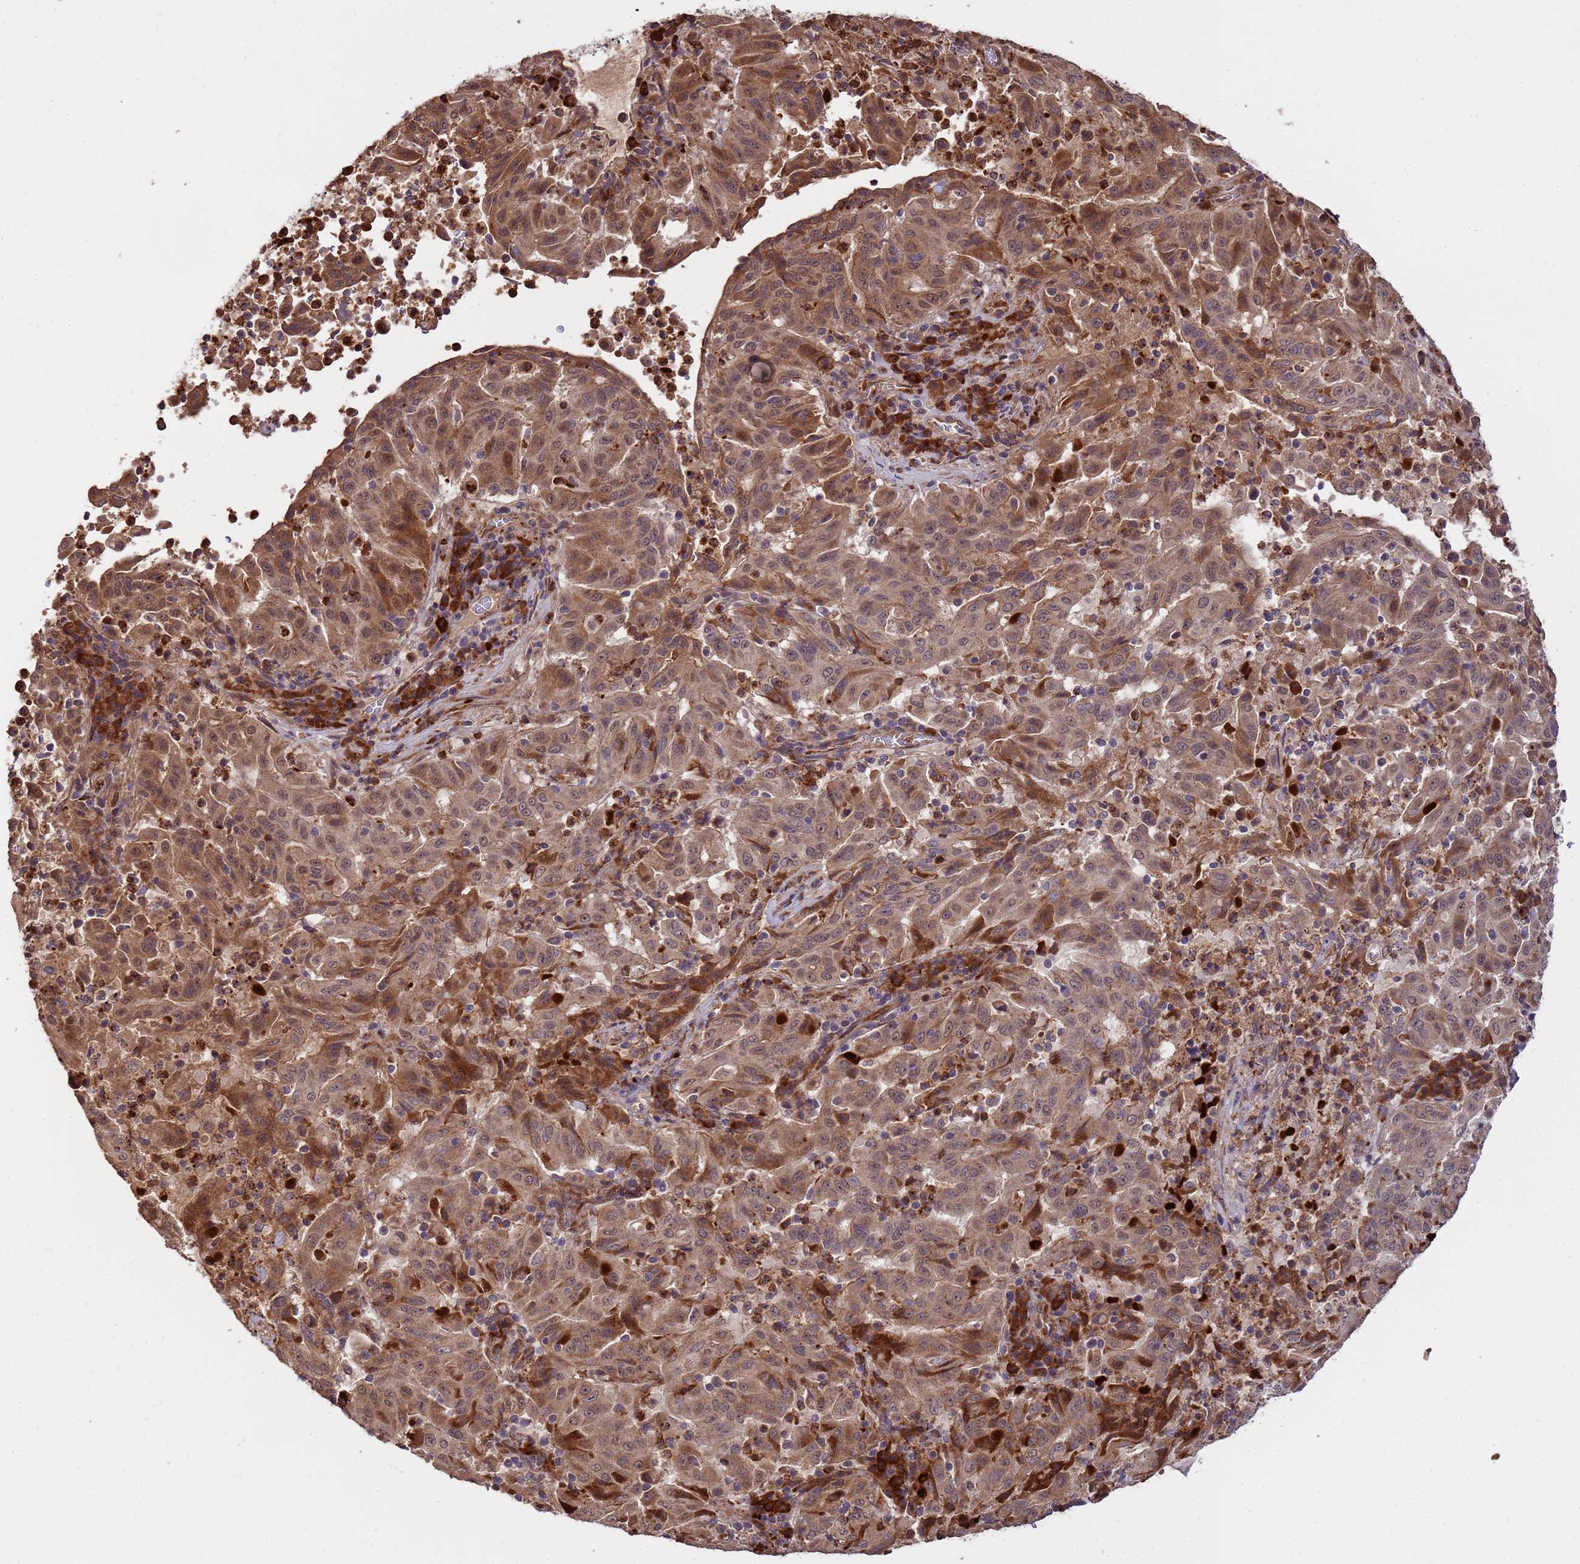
{"staining": {"intensity": "moderate", "quantity": ">75%", "location": "cytoplasmic/membranous,nuclear"}, "tissue": "pancreatic cancer", "cell_type": "Tumor cells", "image_type": "cancer", "snomed": [{"axis": "morphology", "description": "Adenocarcinoma, NOS"}, {"axis": "topography", "description": "Pancreas"}], "caption": "Immunohistochemical staining of pancreatic cancer (adenocarcinoma) reveals medium levels of moderate cytoplasmic/membranous and nuclear staining in approximately >75% of tumor cells.", "gene": "ZNF619", "patient": {"sex": "male", "age": 63}}